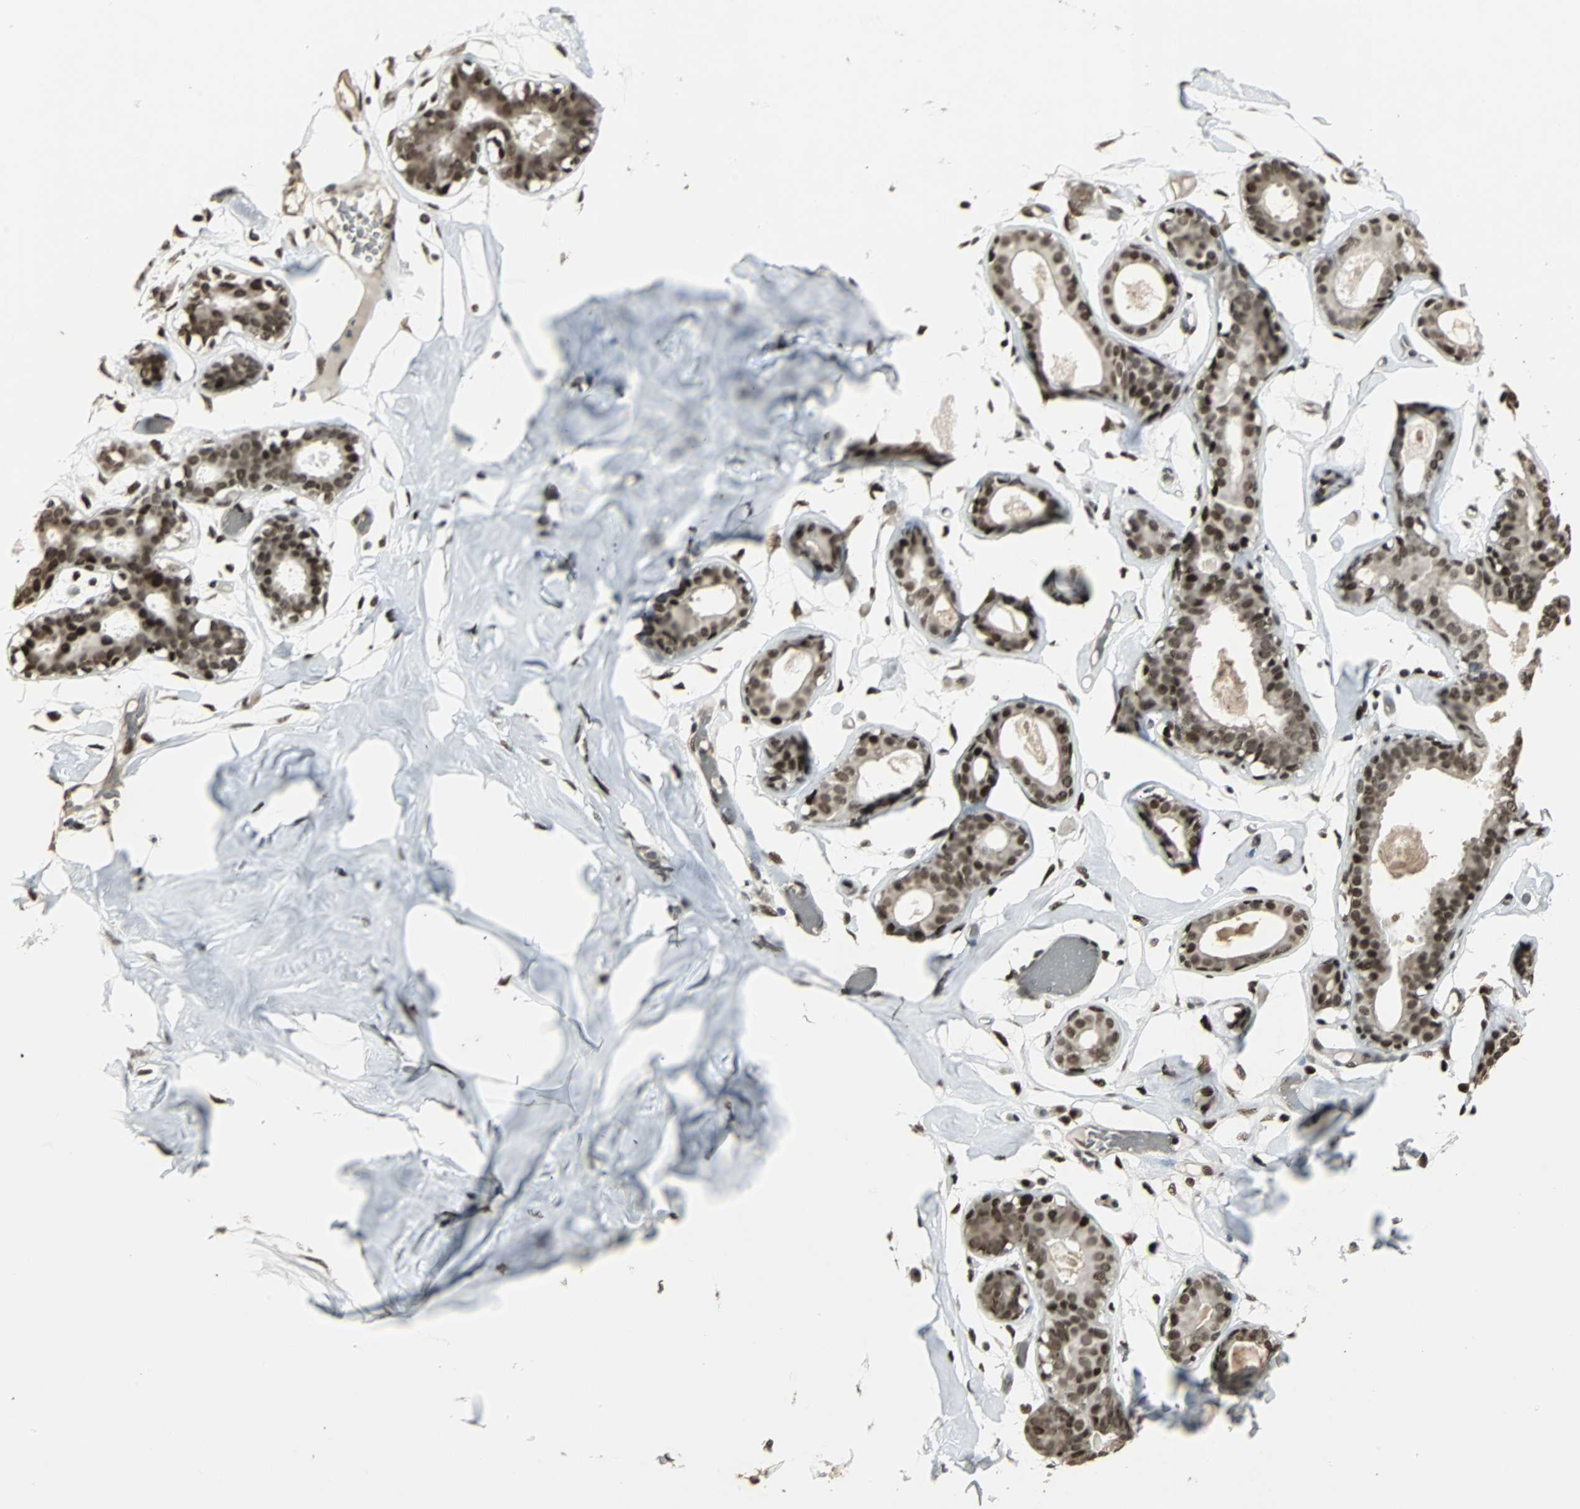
{"staining": {"intensity": "strong", "quantity": ">75%", "location": "nuclear"}, "tissue": "breast", "cell_type": "Adipocytes", "image_type": "normal", "snomed": [{"axis": "morphology", "description": "Normal tissue, NOS"}, {"axis": "topography", "description": "Breast"}, {"axis": "topography", "description": "Soft tissue"}], "caption": "The immunohistochemical stain labels strong nuclear staining in adipocytes of benign breast.", "gene": "TAF5", "patient": {"sex": "female", "age": 25}}